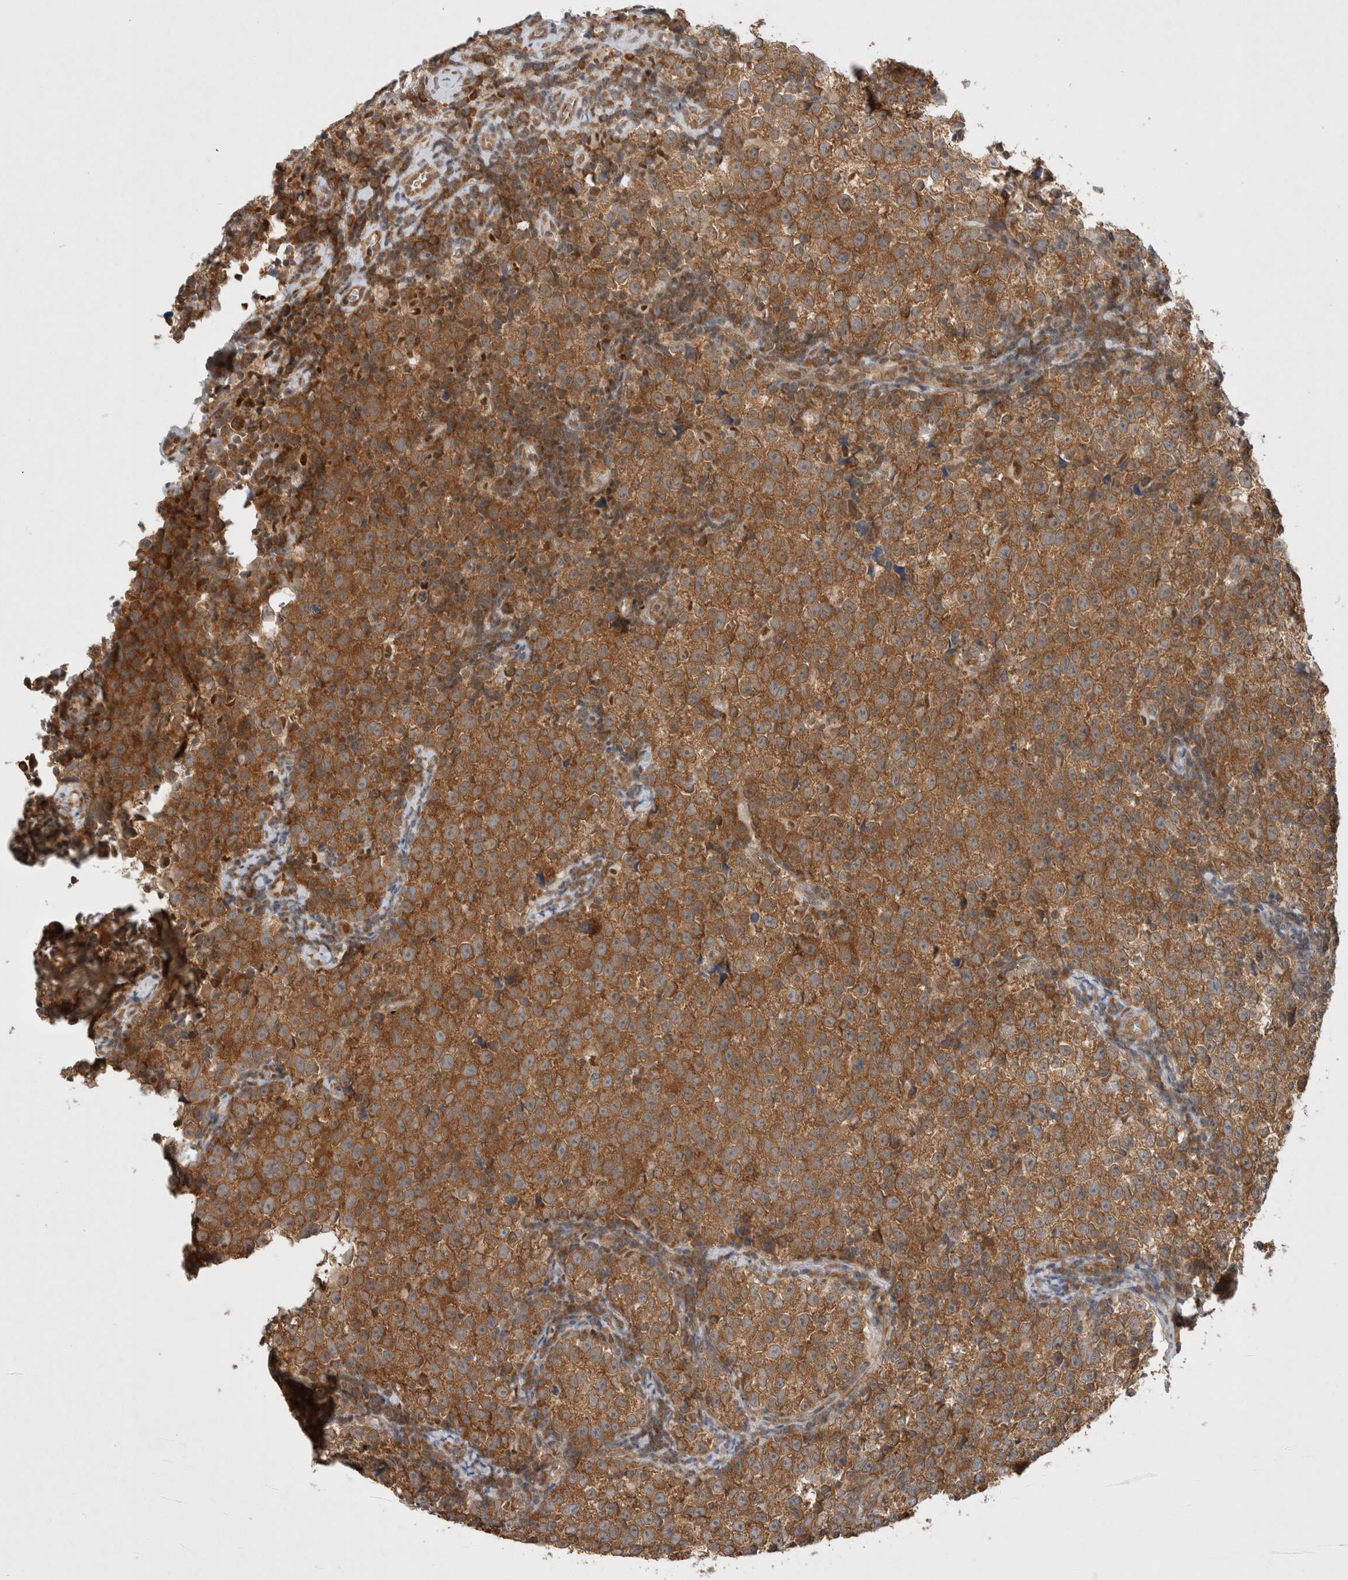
{"staining": {"intensity": "strong", "quantity": ">75%", "location": "cytoplasmic/membranous"}, "tissue": "testis cancer", "cell_type": "Tumor cells", "image_type": "cancer", "snomed": [{"axis": "morphology", "description": "Normal tissue, NOS"}, {"axis": "morphology", "description": "Seminoma, NOS"}, {"axis": "topography", "description": "Testis"}], "caption": "An image of human testis cancer (seminoma) stained for a protein reveals strong cytoplasmic/membranous brown staining in tumor cells. The staining is performed using DAB (3,3'-diaminobenzidine) brown chromogen to label protein expression. The nuclei are counter-stained blue using hematoxylin.", "gene": "EIF3E", "patient": {"sex": "male", "age": 43}}